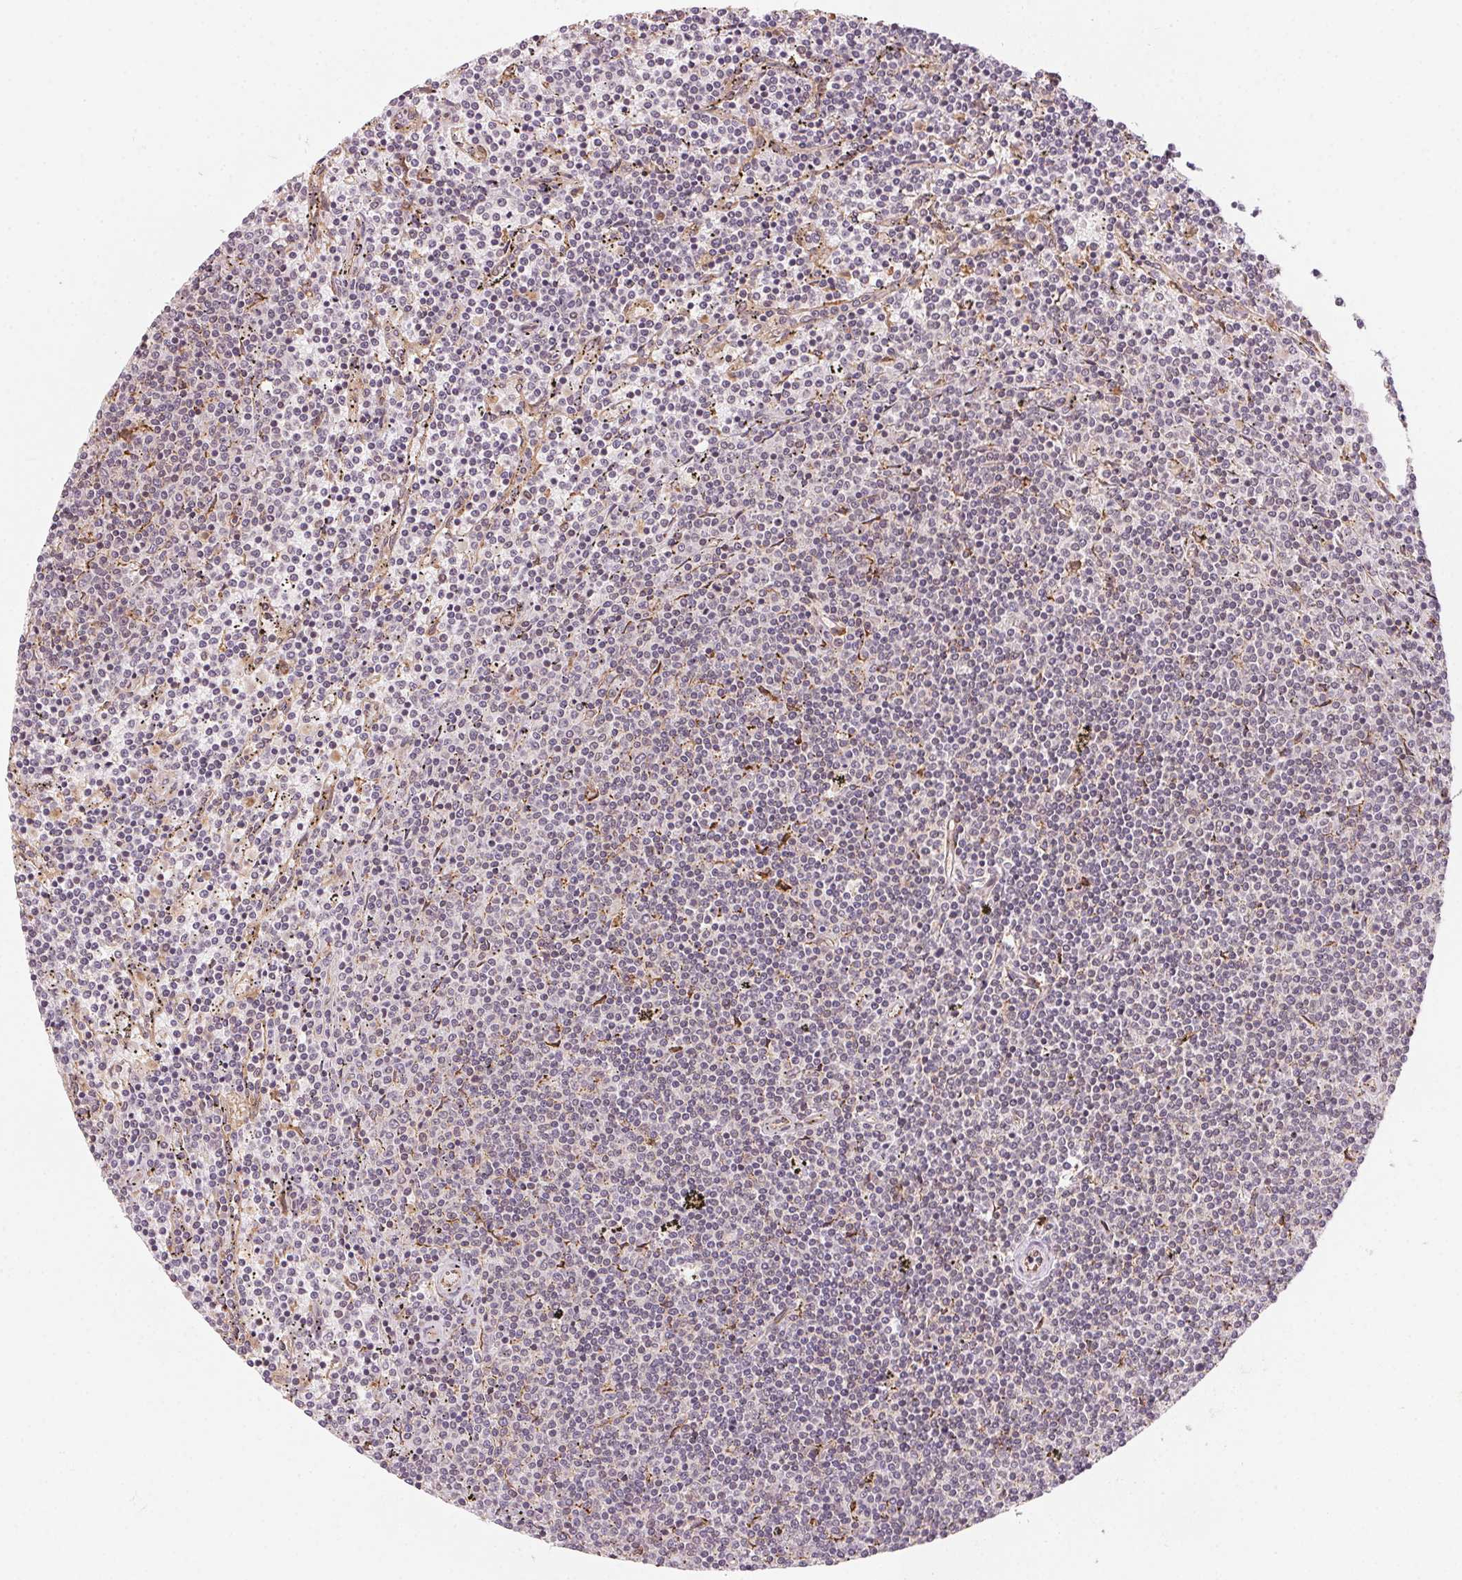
{"staining": {"intensity": "negative", "quantity": "none", "location": "none"}, "tissue": "lymphoma", "cell_type": "Tumor cells", "image_type": "cancer", "snomed": [{"axis": "morphology", "description": "Malignant lymphoma, non-Hodgkin's type, Low grade"}, {"axis": "topography", "description": "Spleen"}], "caption": "The micrograph demonstrates no significant positivity in tumor cells of lymphoma. The staining was performed using DAB to visualize the protein expression in brown, while the nuclei were stained in blue with hematoxylin (Magnification: 20x).", "gene": "STRN4", "patient": {"sex": "female", "age": 50}}